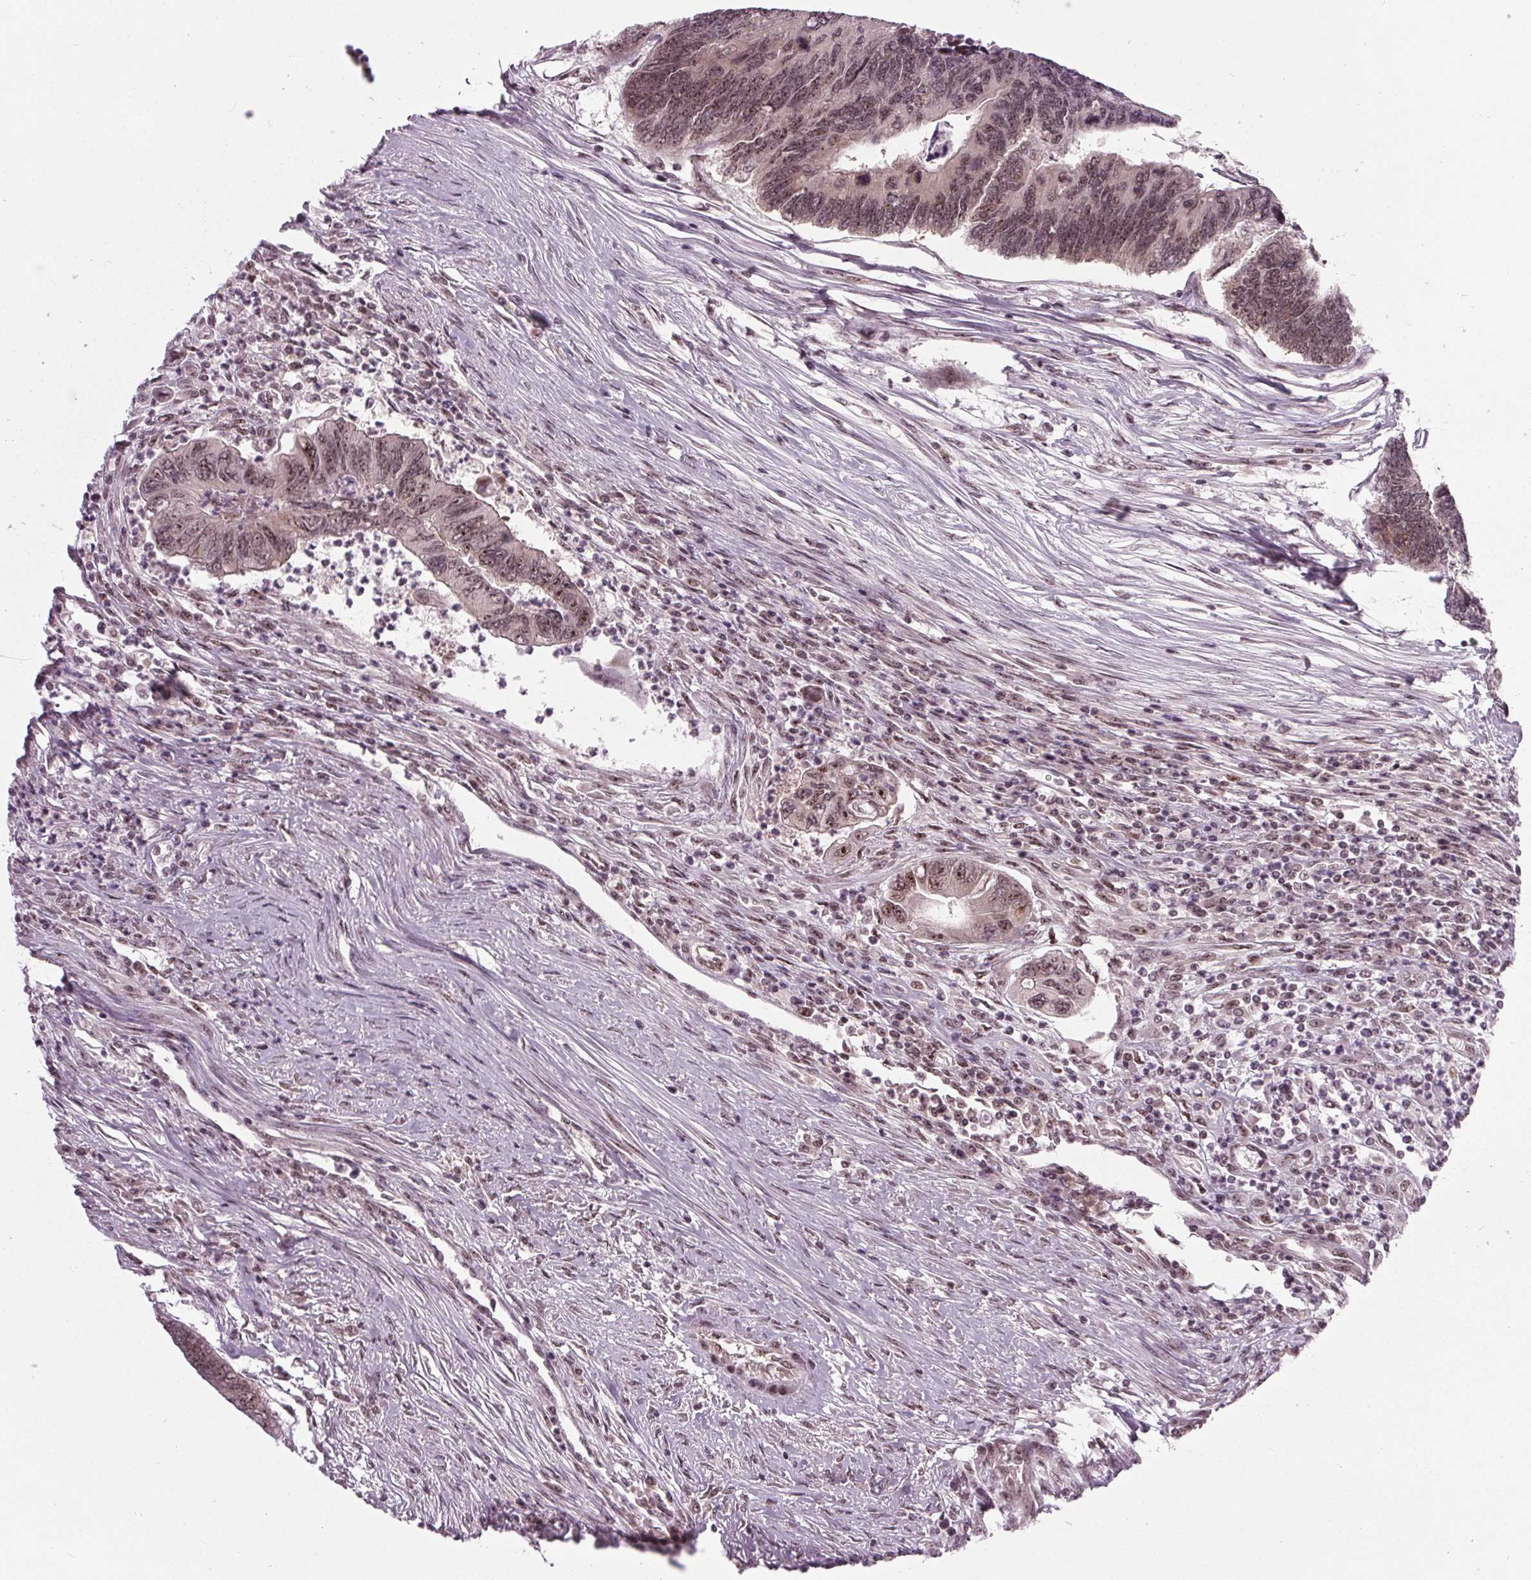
{"staining": {"intensity": "weak", "quantity": "25%-75%", "location": "nuclear"}, "tissue": "colorectal cancer", "cell_type": "Tumor cells", "image_type": "cancer", "snomed": [{"axis": "morphology", "description": "Adenocarcinoma, NOS"}, {"axis": "topography", "description": "Colon"}], "caption": "The micrograph displays a brown stain indicating the presence of a protein in the nuclear of tumor cells in adenocarcinoma (colorectal). The staining was performed using DAB, with brown indicating positive protein expression. Nuclei are stained blue with hematoxylin.", "gene": "DDX41", "patient": {"sex": "female", "age": 67}}